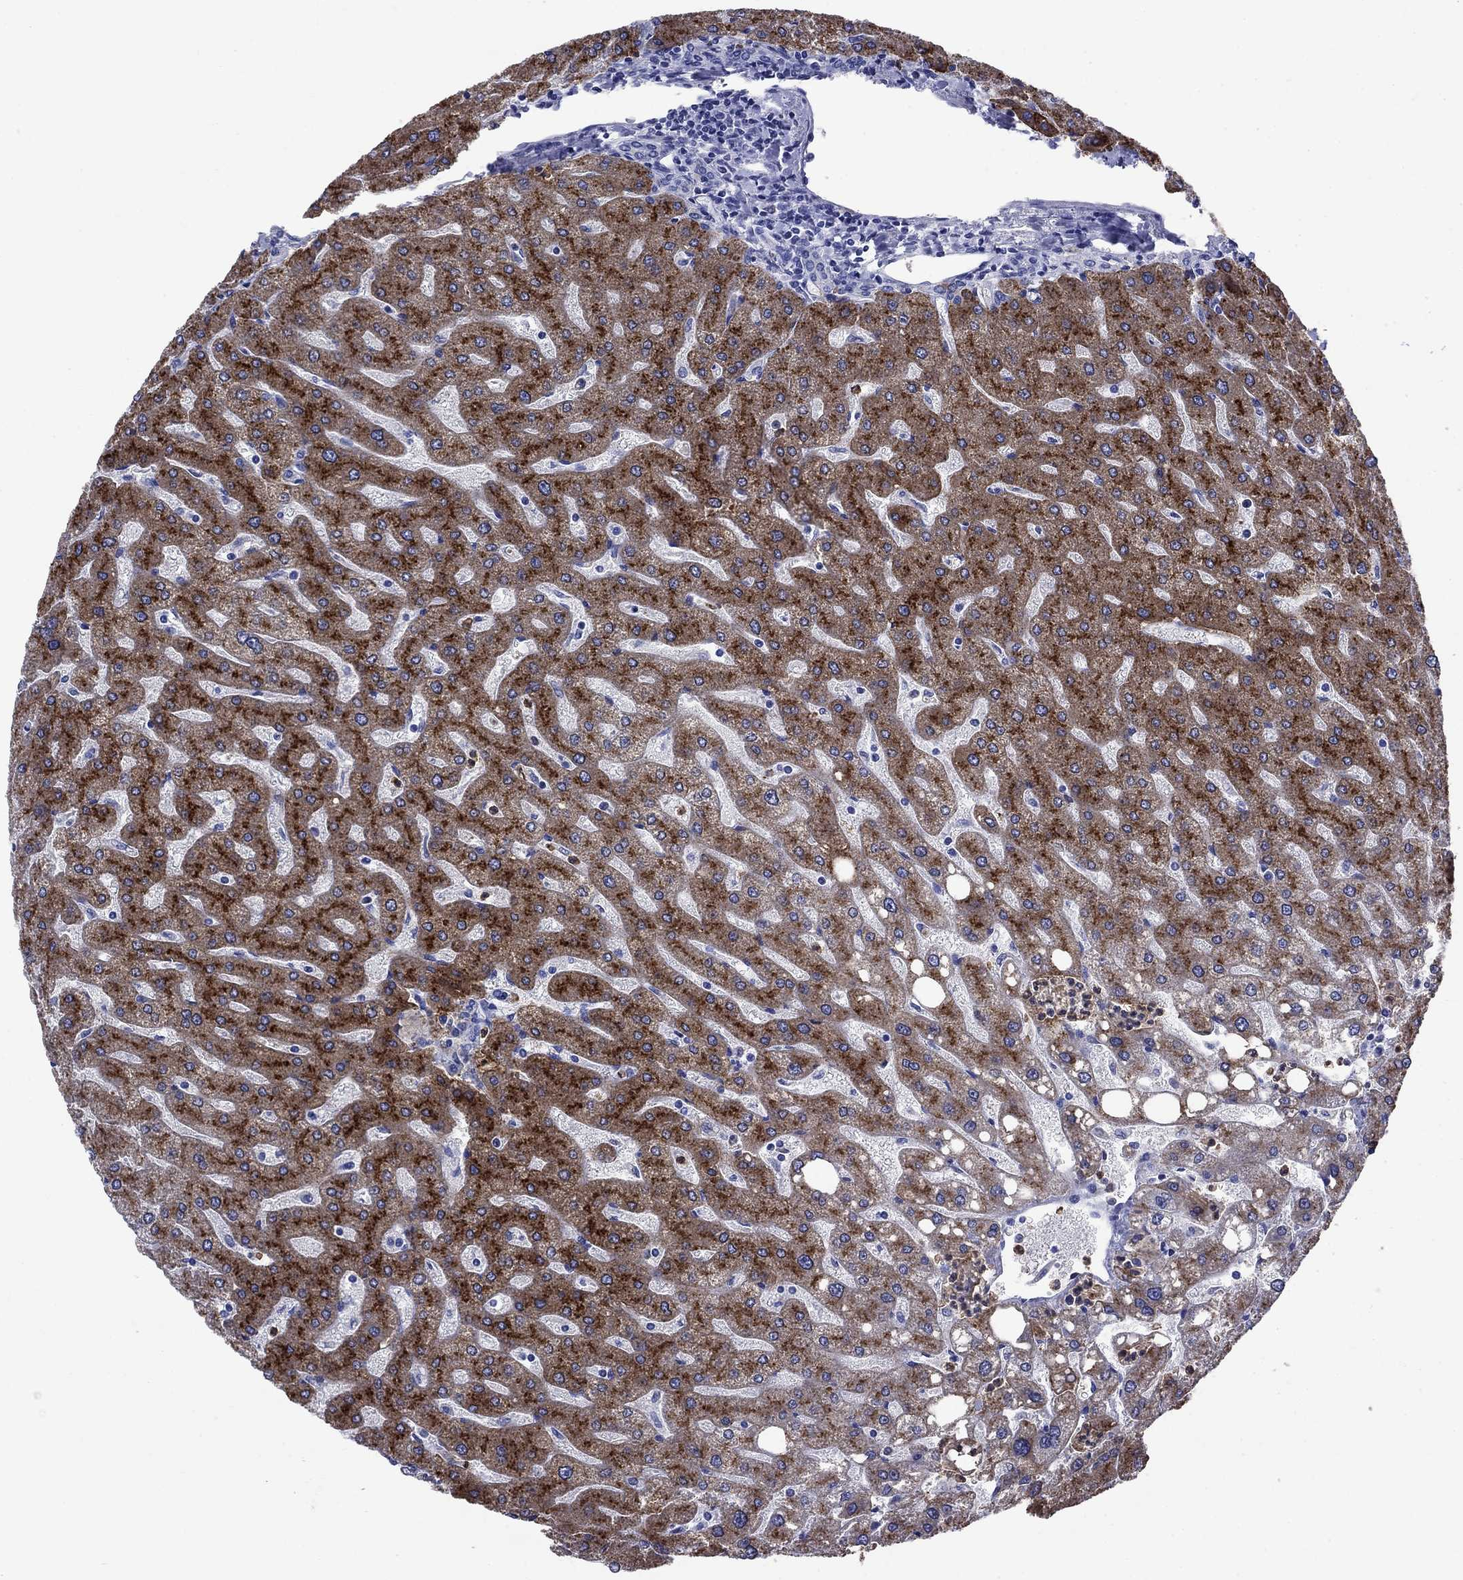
{"staining": {"intensity": "negative", "quantity": "none", "location": "none"}, "tissue": "liver", "cell_type": "Cholangiocytes", "image_type": "normal", "snomed": [{"axis": "morphology", "description": "Normal tissue, NOS"}, {"axis": "topography", "description": "Liver"}], "caption": "Immunohistochemistry (IHC) image of benign human liver stained for a protein (brown), which shows no staining in cholangiocytes.", "gene": "TFR2", "patient": {"sex": "male", "age": 67}}